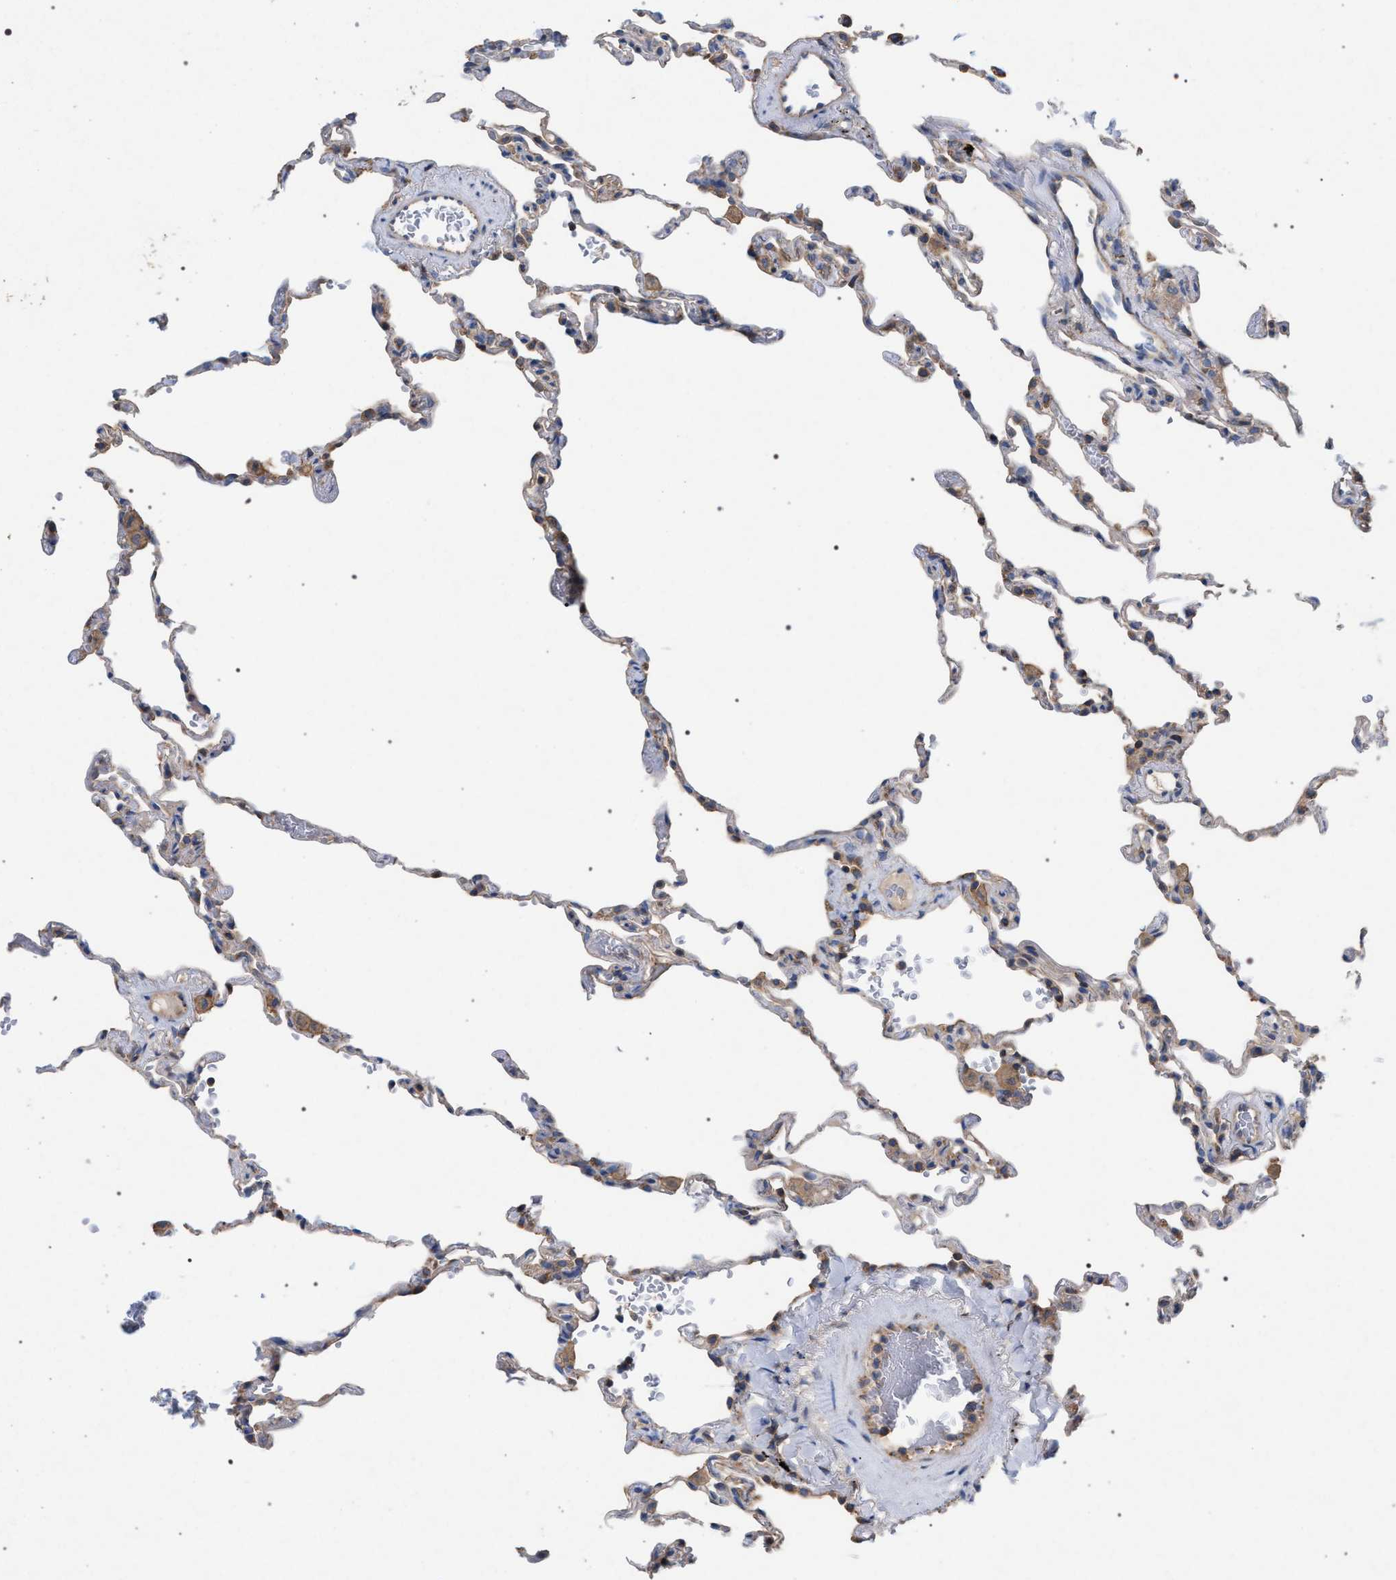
{"staining": {"intensity": "negative", "quantity": "none", "location": "none"}, "tissue": "lung", "cell_type": "Alveolar cells", "image_type": "normal", "snomed": [{"axis": "morphology", "description": "Normal tissue, NOS"}, {"axis": "topography", "description": "Lung"}], "caption": "Lung was stained to show a protein in brown. There is no significant staining in alveolar cells. Brightfield microscopy of IHC stained with DAB (3,3'-diaminobenzidine) (brown) and hematoxylin (blue), captured at high magnification.", "gene": "VPS13A", "patient": {"sex": "male", "age": 59}}